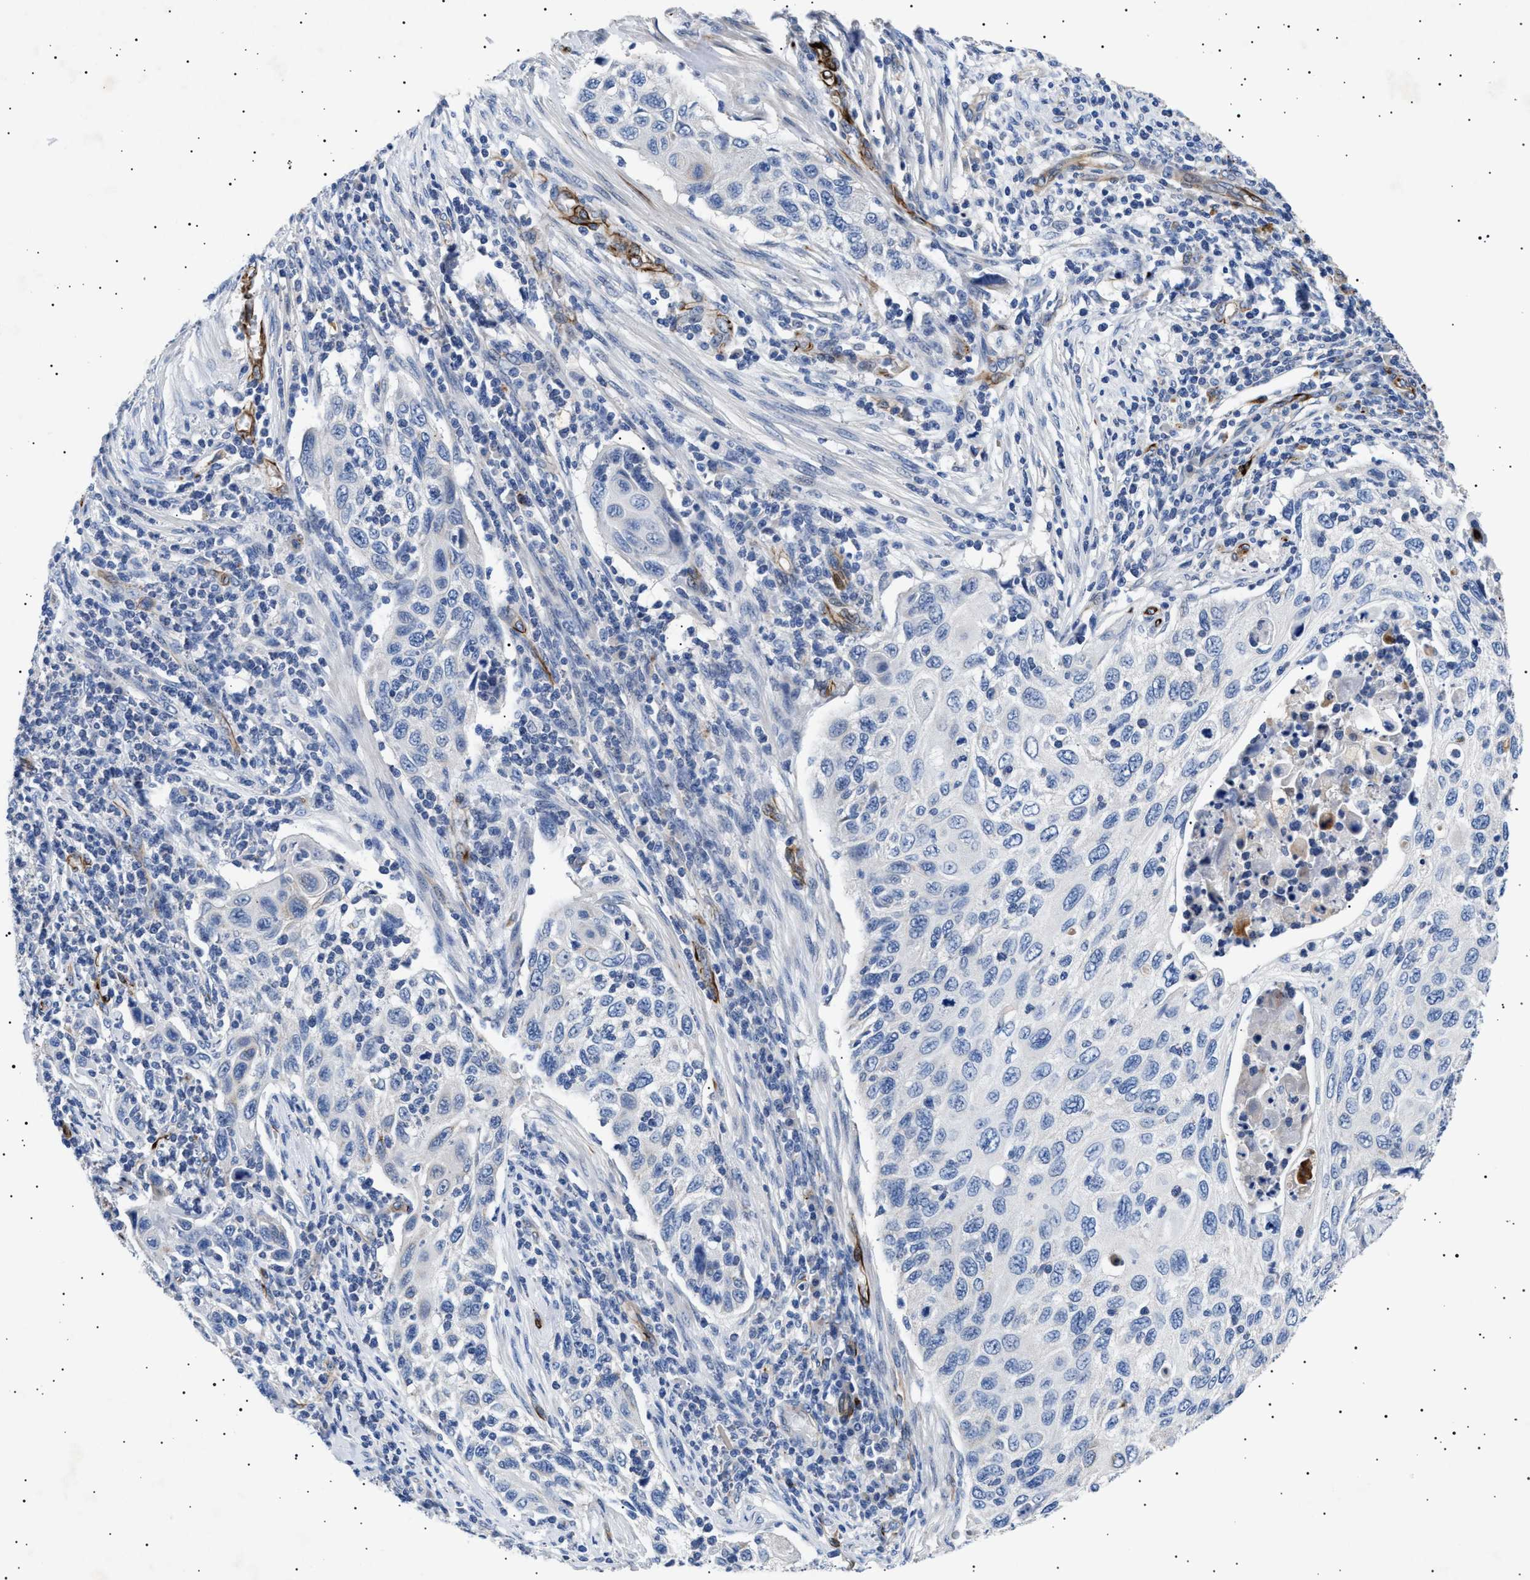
{"staining": {"intensity": "negative", "quantity": "none", "location": "none"}, "tissue": "cervical cancer", "cell_type": "Tumor cells", "image_type": "cancer", "snomed": [{"axis": "morphology", "description": "Squamous cell carcinoma, NOS"}, {"axis": "topography", "description": "Cervix"}], "caption": "Squamous cell carcinoma (cervical) was stained to show a protein in brown. There is no significant staining in tumor cells.", "gene": "OLFML2A", "patient": {"sex": "female", "age": 70}}